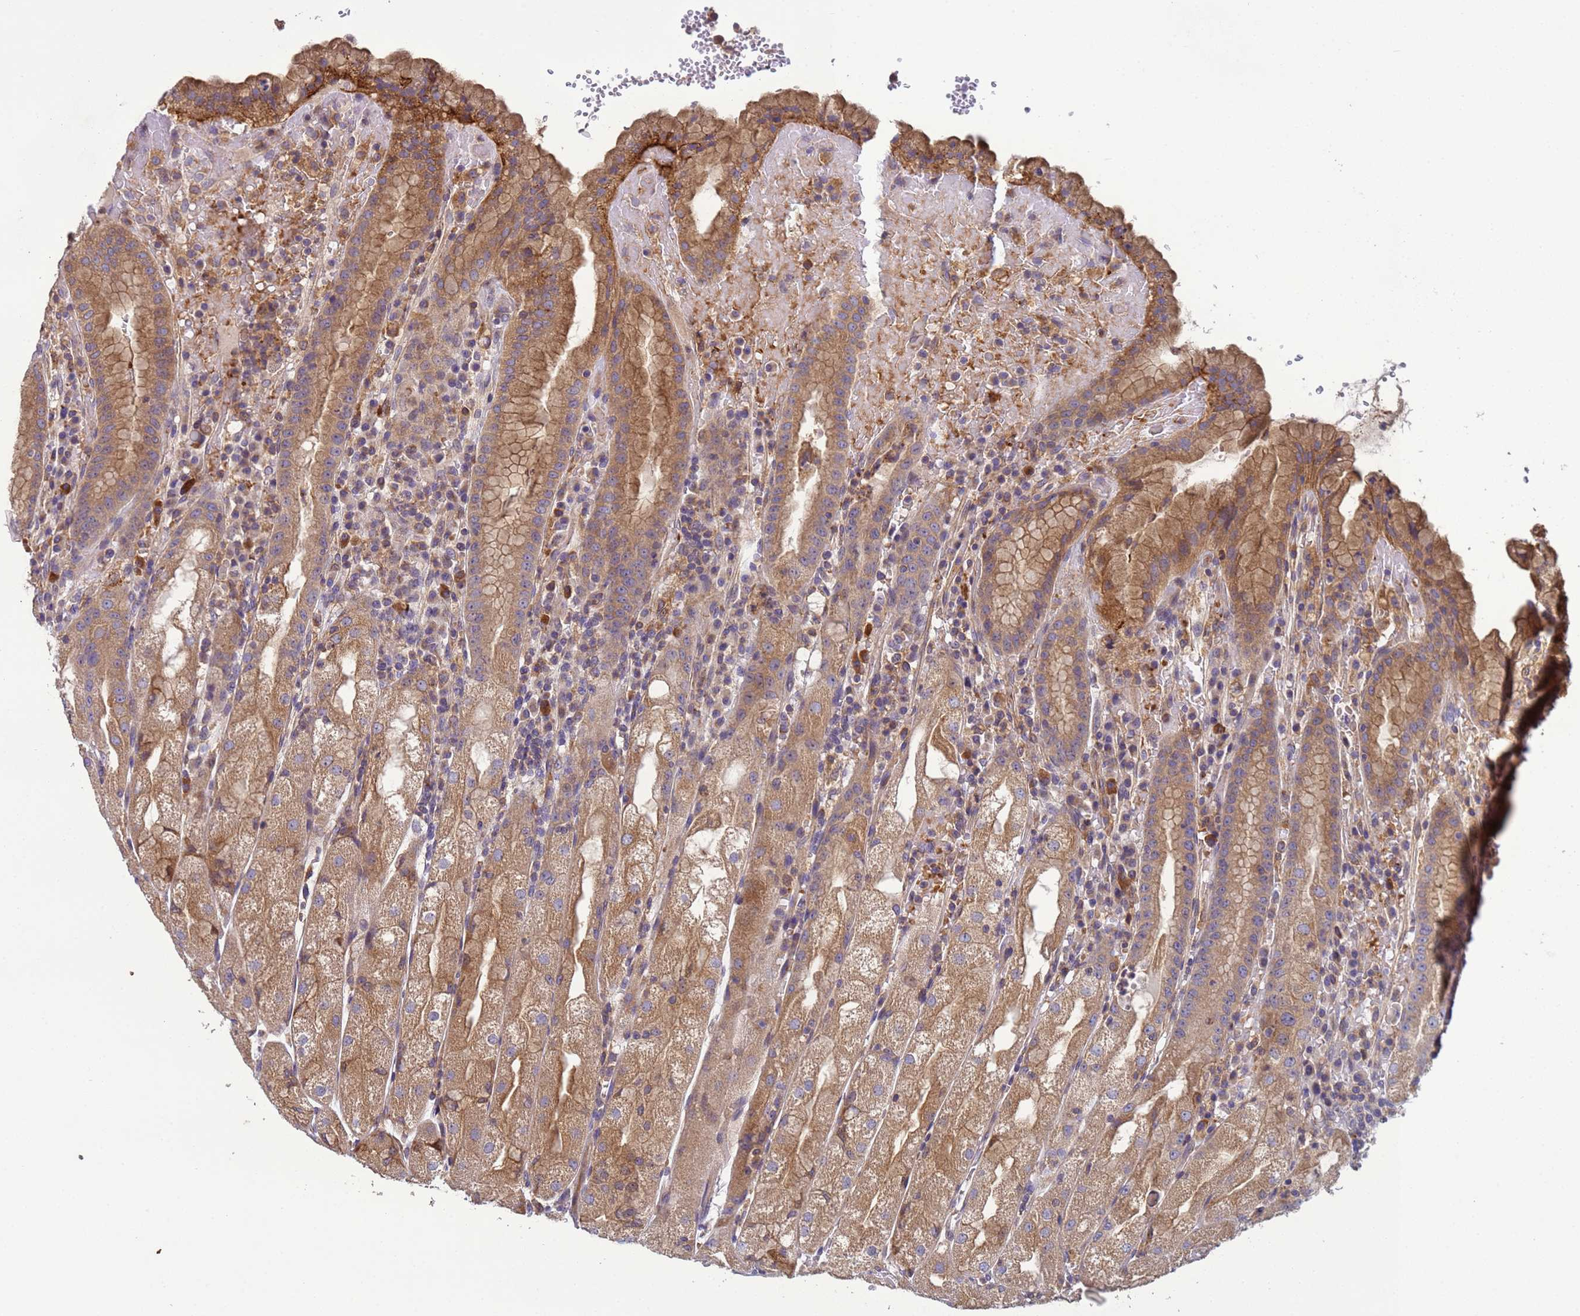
{"staining": {"intensity": "moderate", "quantity": ">75%", "location": "cytoplasmic/membranous"}, "tissue": "stomach", "cell_type": "Glandular cells", "image_type": "normal", "snomed": [{"axis": "morphology", "description": "Normal tissue, NOS"}, {"axis": "topography", "description": "Stomach, upper"}], "caption": "Protein analysis of unremarkable stomach reveals moderate cytoplasmic/membranous staining in about >75% of glandular cells. (Stains: DAB in brown, nuclei in blue, Microscopy: brightfield microscopy at high magnification).", "gene": "RAB10", "patient": {"sex": "male", "age": 52}}